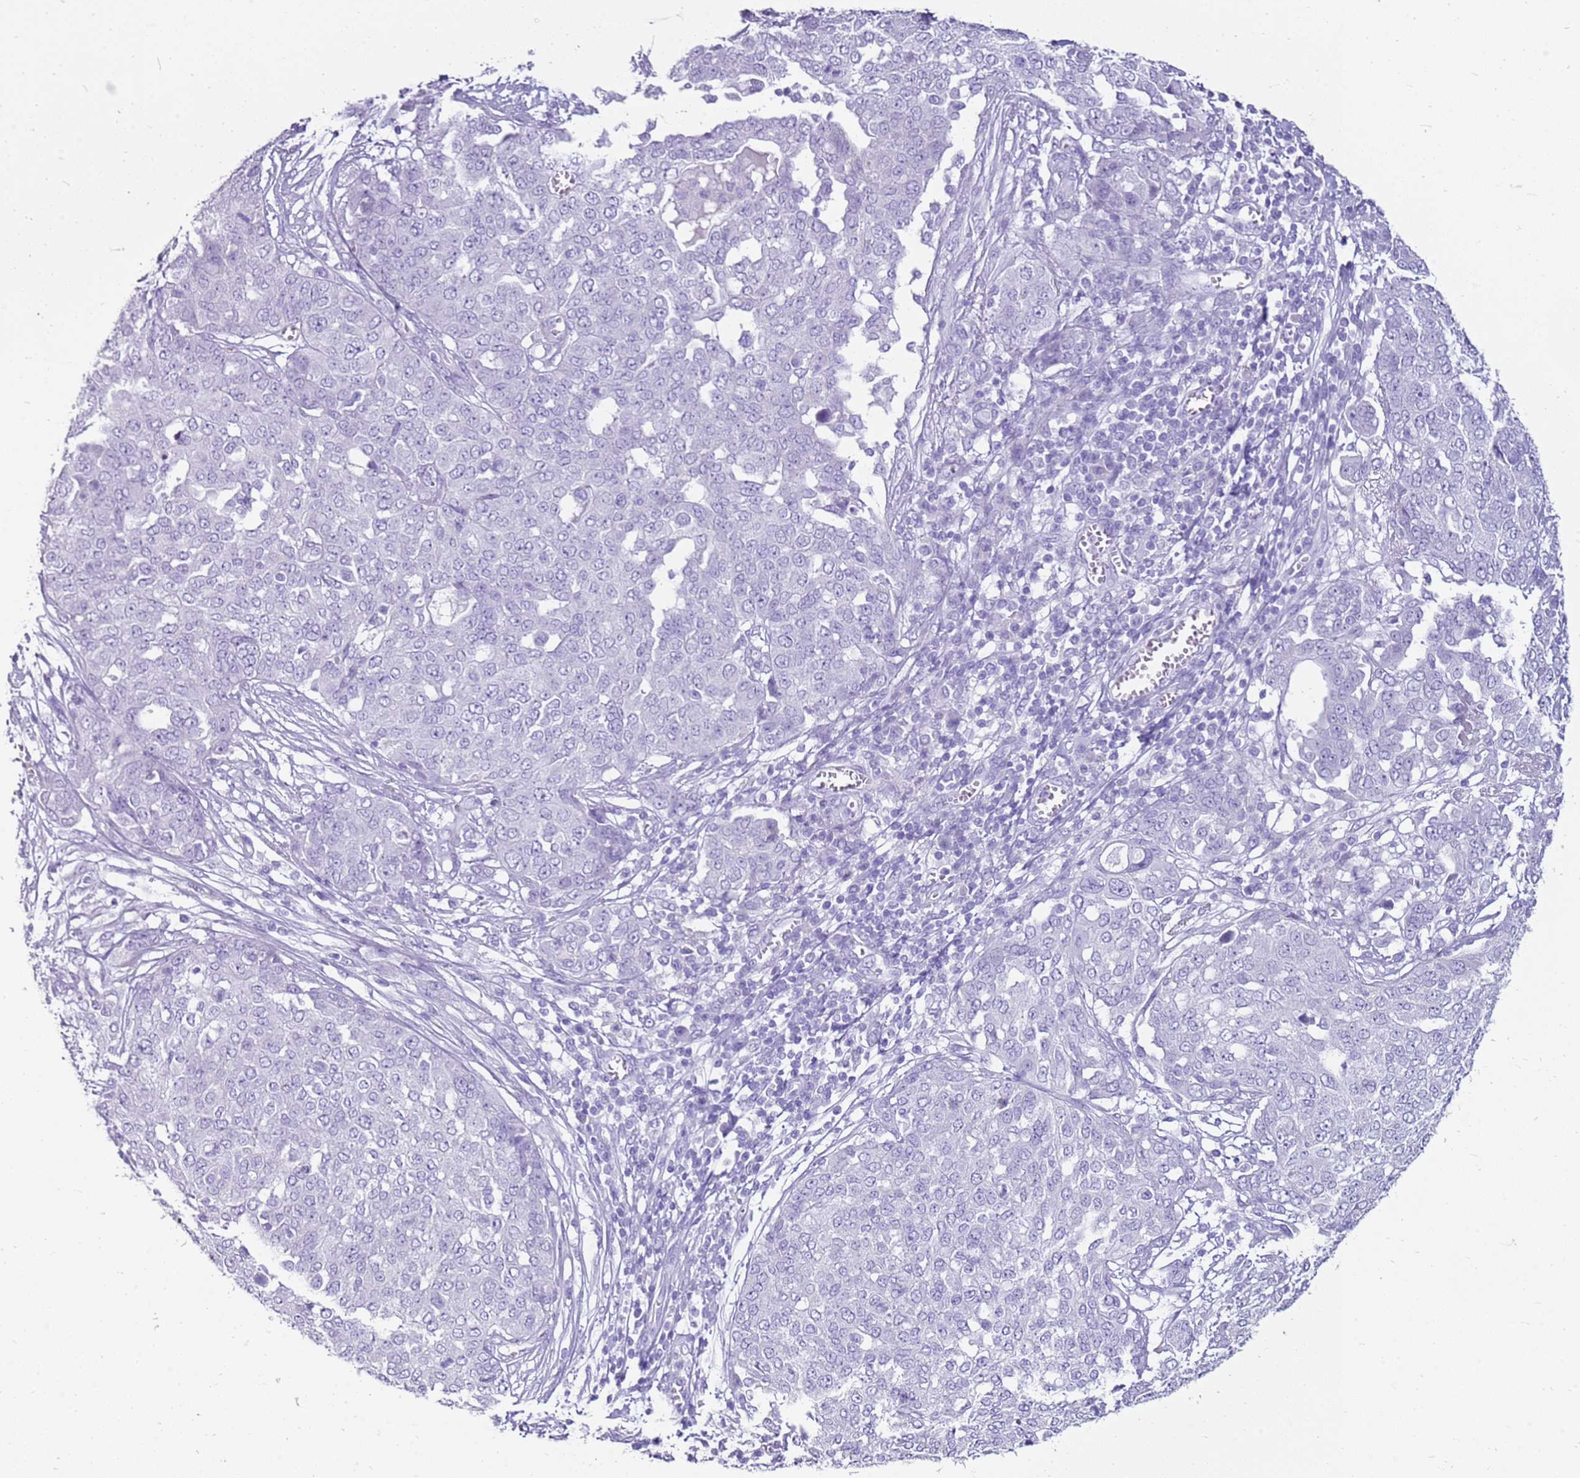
{"staining": {"intensity": "negative", "quantity": "none", "location": "none"}, "tissue": "ovarian cancer", "cell_type": "Tumor cells", "image_type": "cancer", "snomed": [{"axis": "morphology", "description": "Cystadenocarcinoma, serous, NOS"}, {"axis": "topography", "description": "Soft tissue"}, {"axis": "topography", "description": "Ovary"}], "caption": "Tumor cells show no significant staining in ovarian cancer.", "gene": "CA8", "patient": {"sex": "female", "age": 57}}